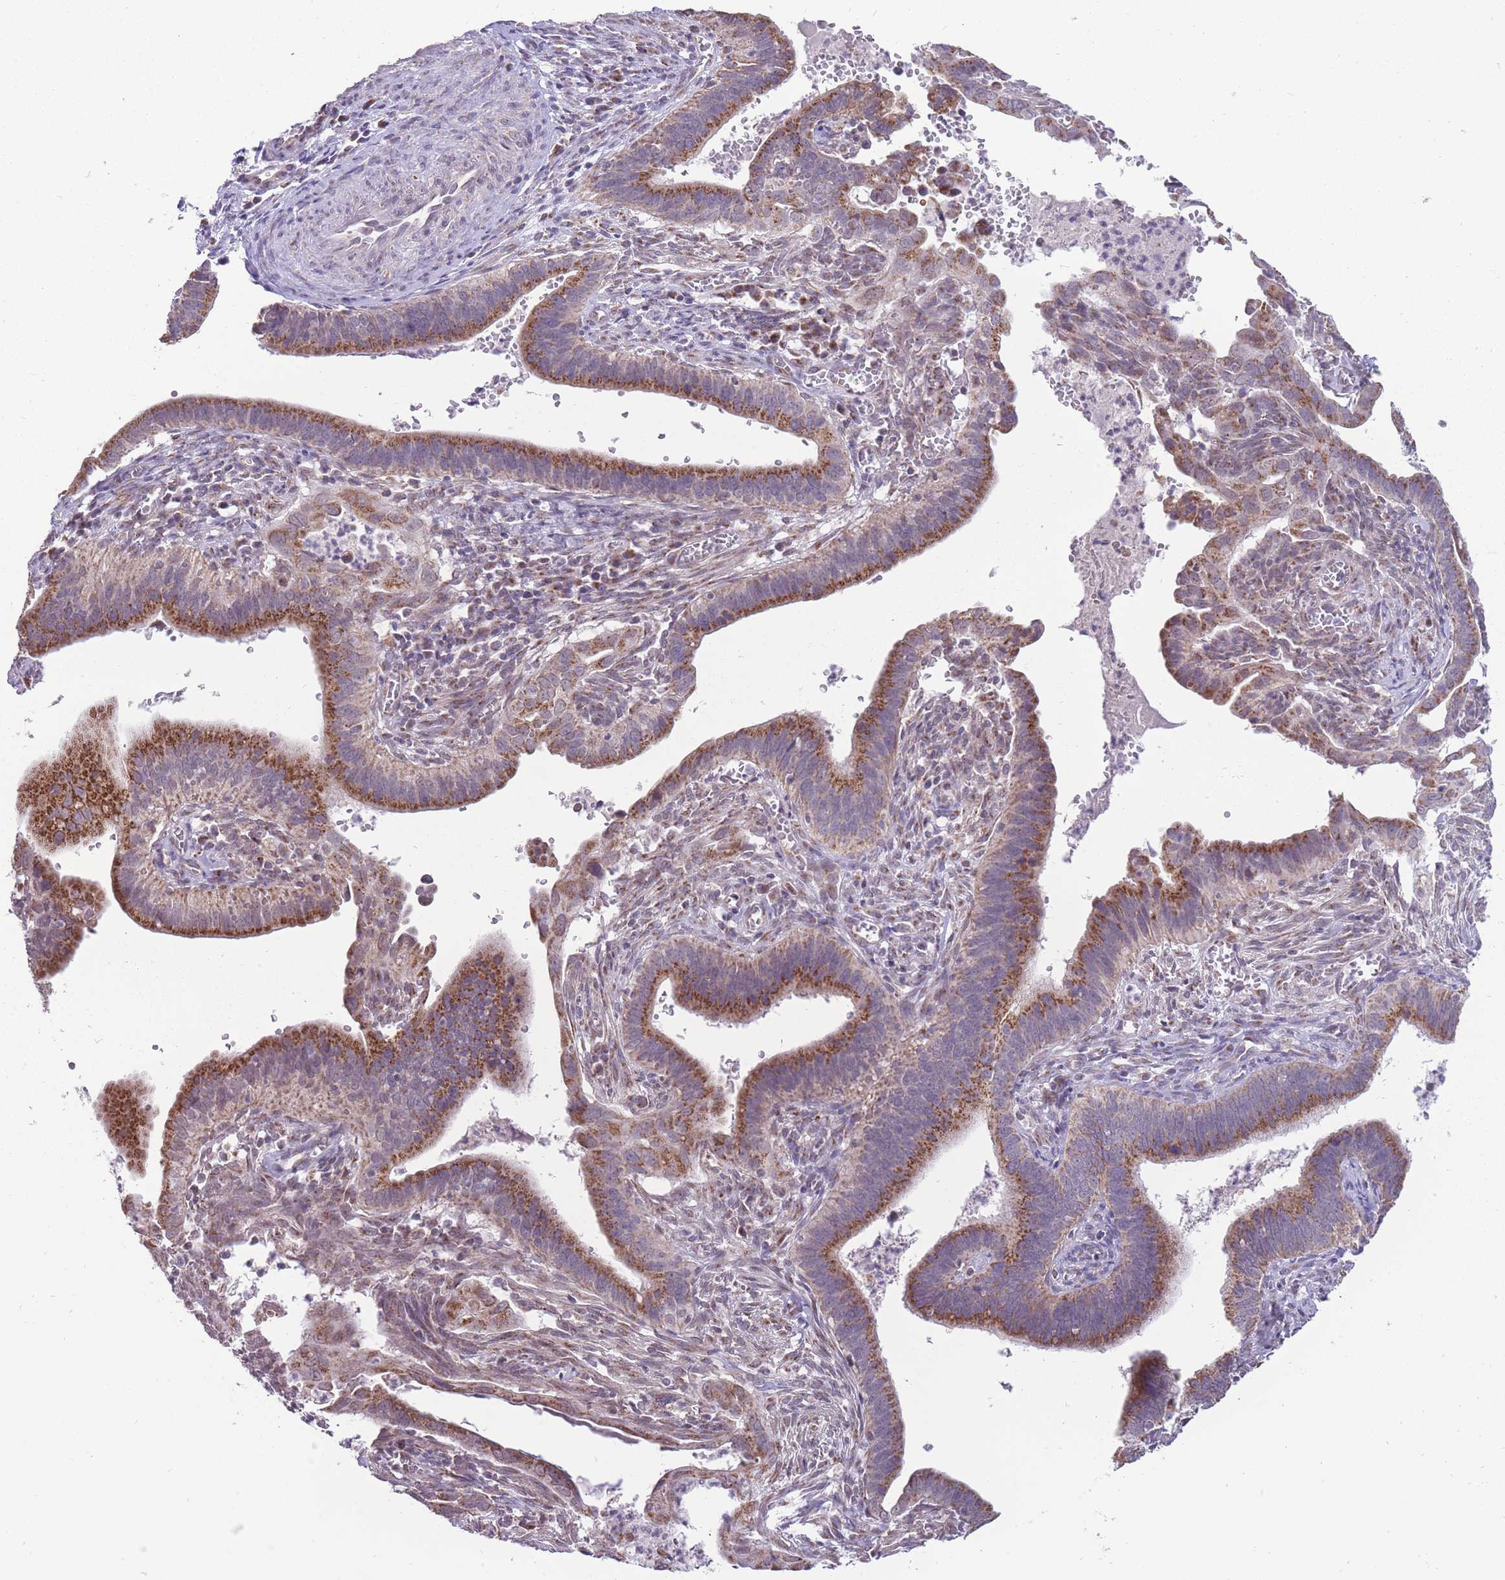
{"staining": {"intensity": "moderate", "quantity": ">75%", "location": "cytoplasmic/membranous"}, "tissue": "cervical cancer", "cell_type": "Tumor cells", "image_type": "cancer", "snomed": [{"axis": "morphology", "description": "Adenocarcinoma, NOS"}, {"axis": "topography", "description": "Cervix"}], "caption": "Tumor cells display medium levels of moderate cytoplasmic/membranous positivity in about >75% of cells in human adenocarcinoma (cervical). Using DAB (3,3'-diaminobenzidine) (brown) and hematoxylin (blue) stains, captured at high magnification using brightfield microscopy.", "gene": "NELL1", "patient": {"sex": "female", "age": 42}}